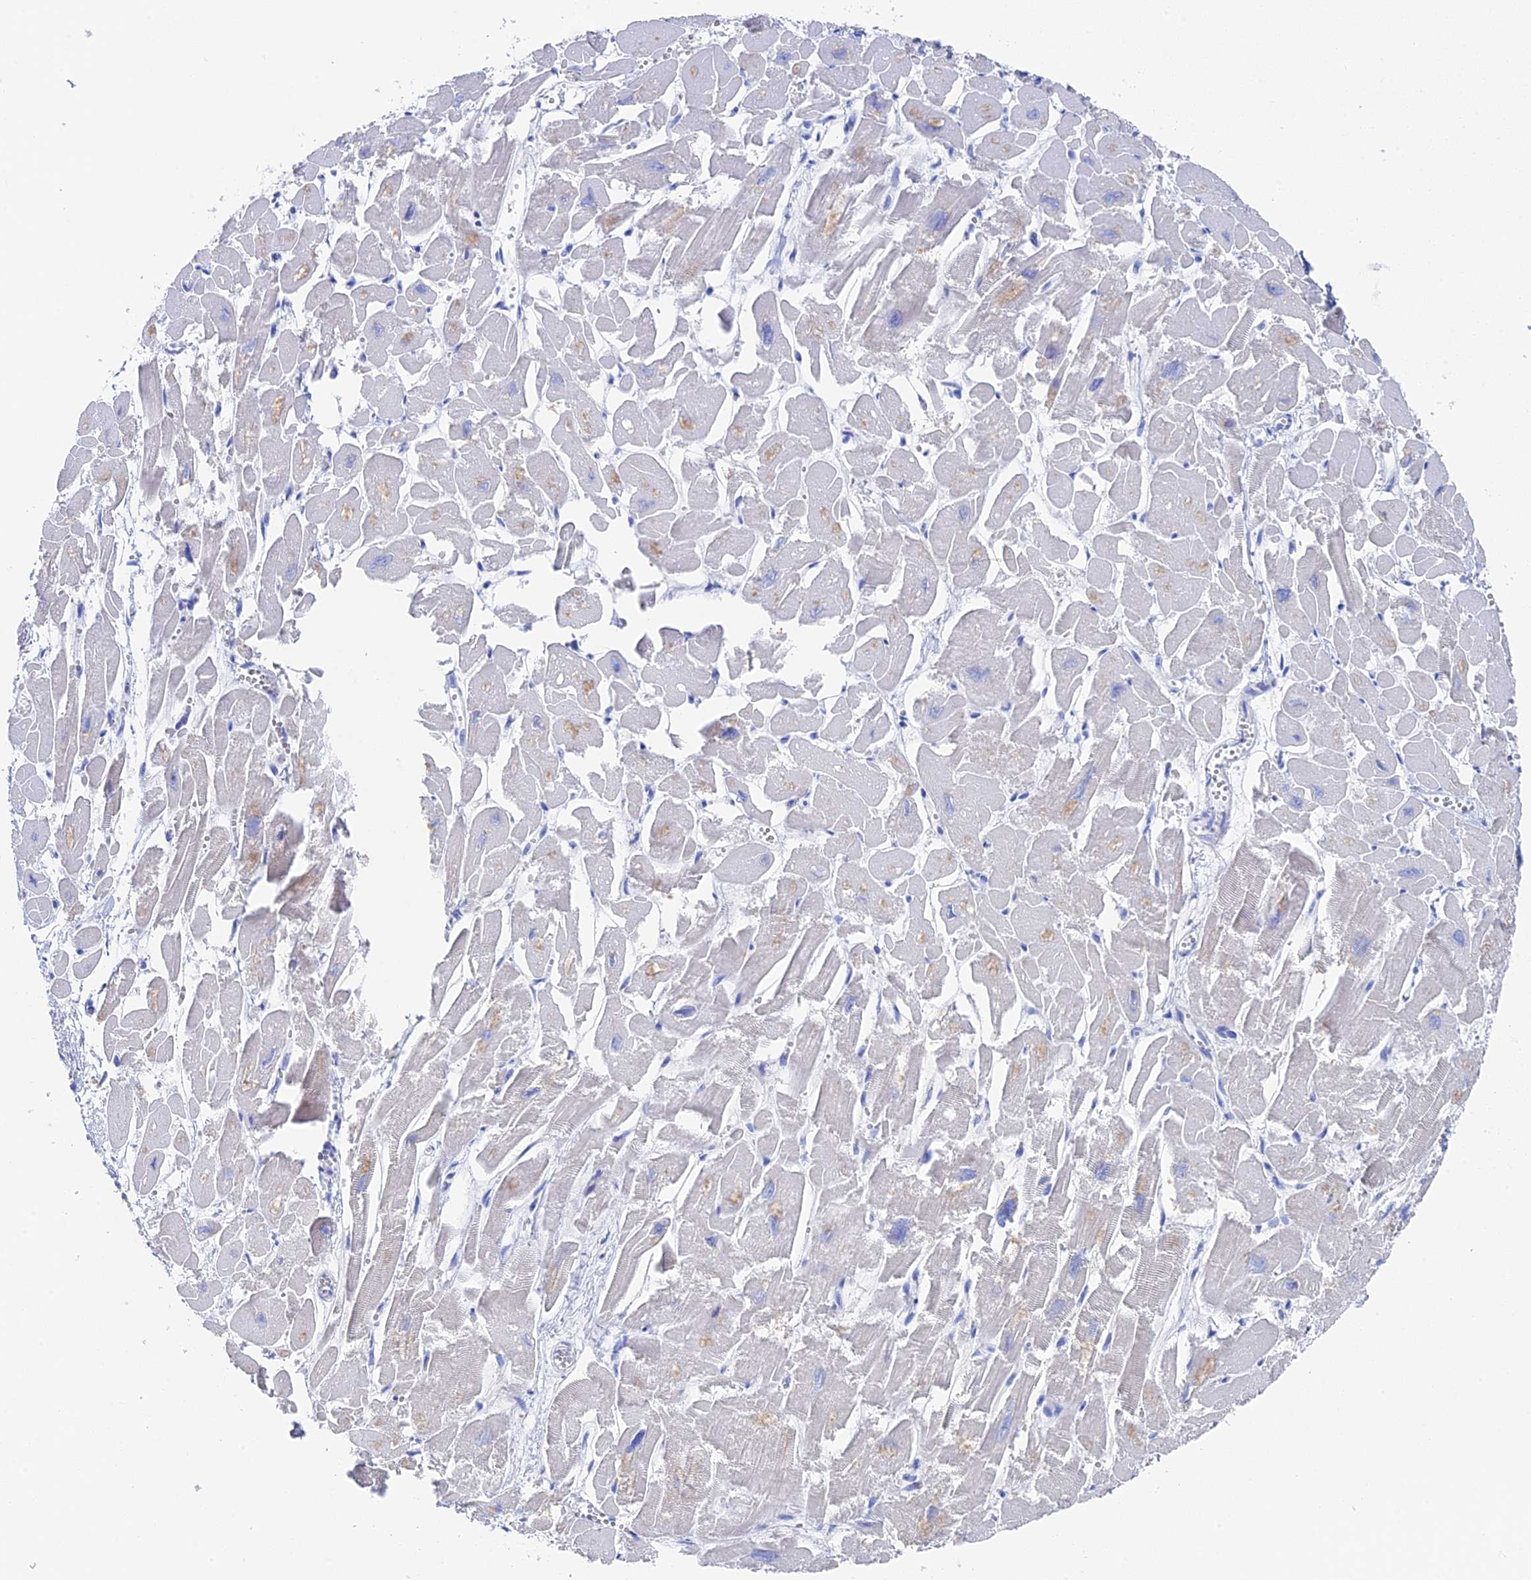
{"staining": {"intensity": "weak", "quantity": "<25%", "location": "cytoplasmic/membranous"}, "tissue": "heart muscle", "cell_type": "Cardiomyocytes", "image_type": "normal", "snomed": [{"axis": "morphology", "description": "Normal tissue, NOS"}, {"axis": "topography", "description": "Heart"}], "caption": "This is an immunohistochemistry (IHC) histopathology image of unremarkable human heart muscle. There is no positivity in cardiomyocytes.", "gene": "UNC119", "patient": {"sex": "male", "age": 54}}